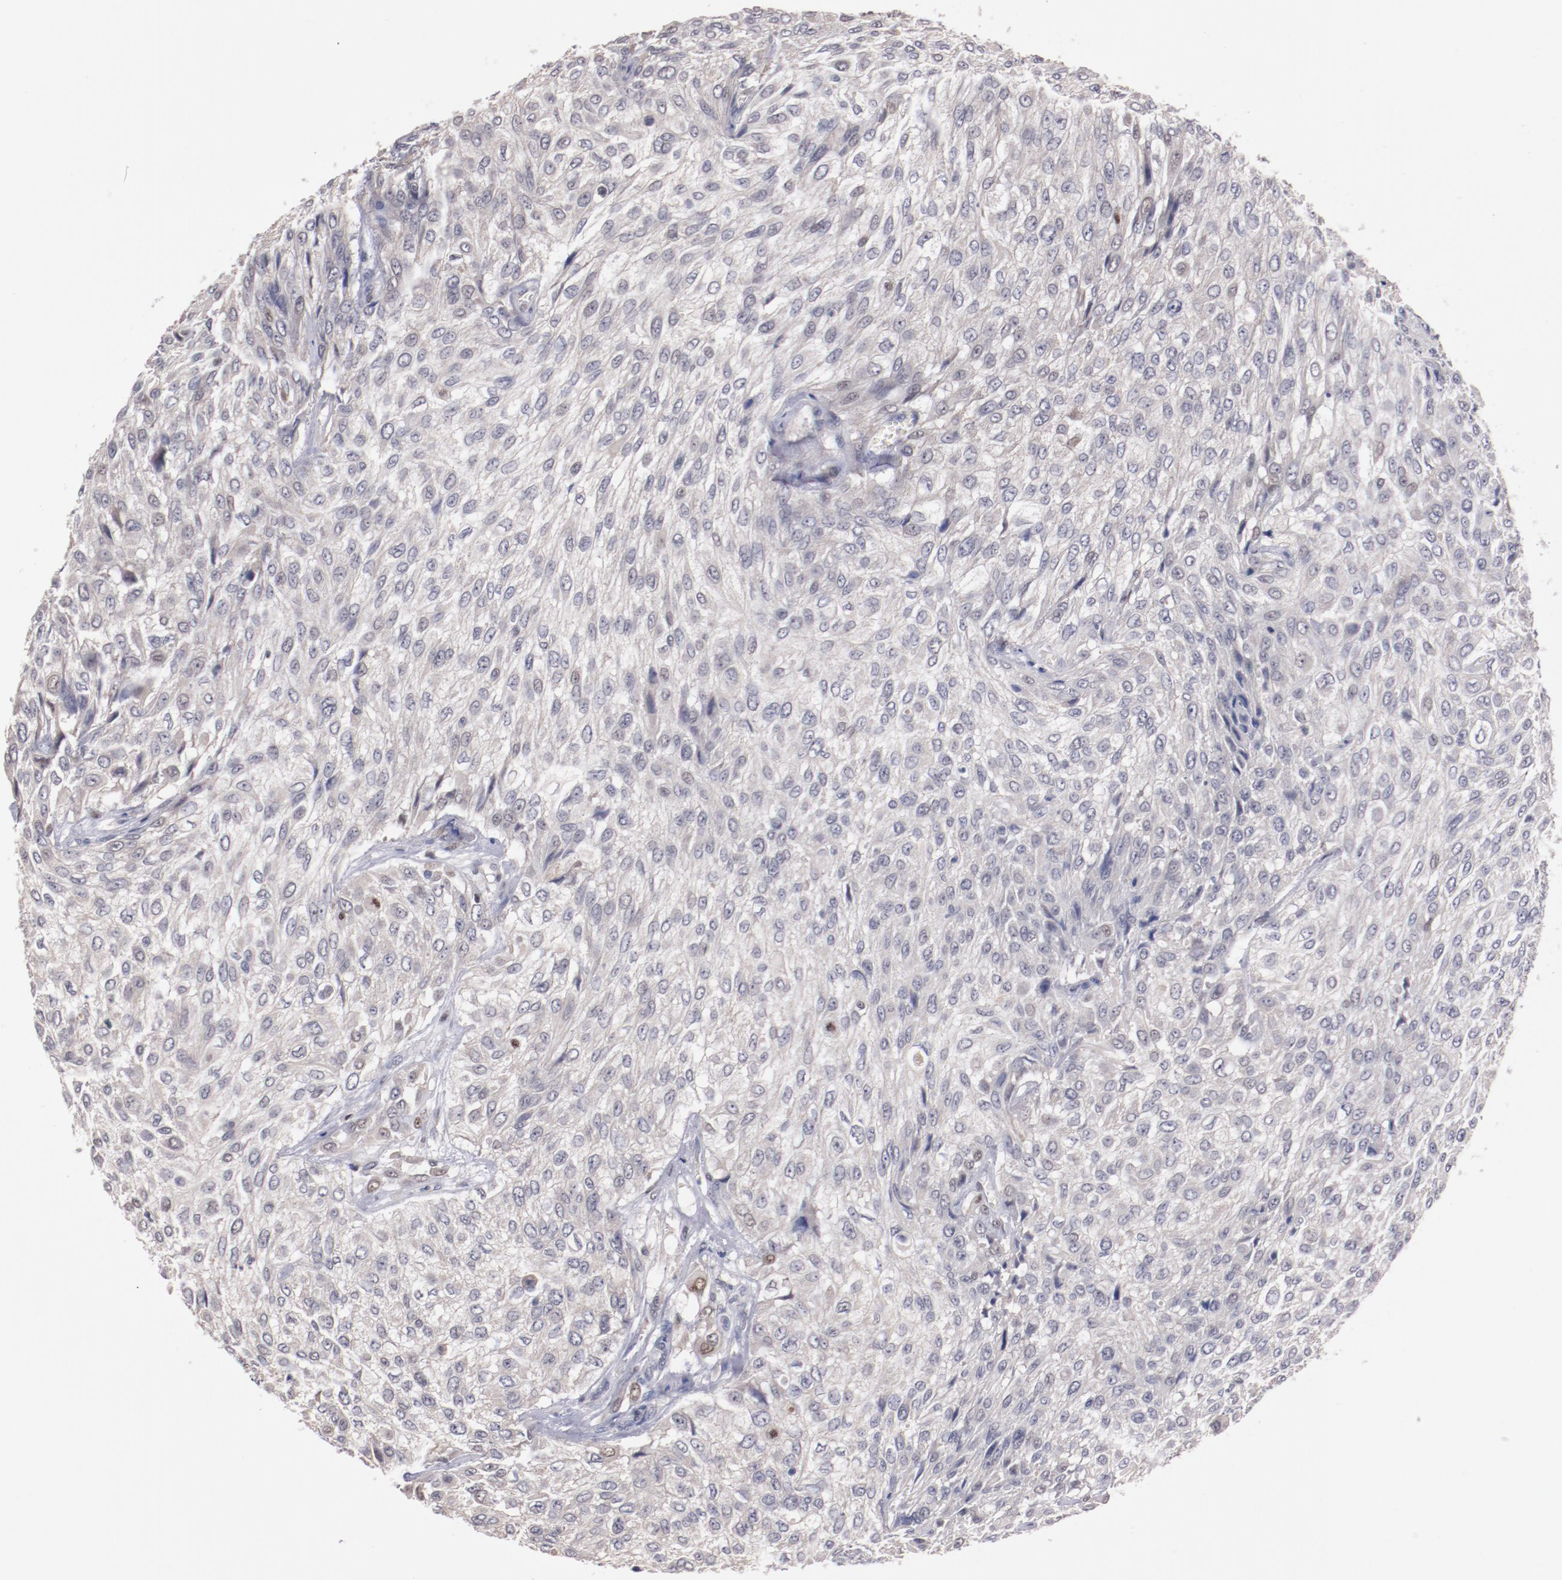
{"staining": {"intensity": "weak", "quantity": "25%-75%", "location": "cytoplasmic/membranous,nuclear"}, "tissue": "urothelial cancer", "cell_type": "Tumor cells", "image_type": "cancer", "snomed": [{"axis": "morphology", "description": "Urothelial carcinoma, High grade"}, {"axis": "topography", "description": "Urinary bladder"}], "caption": "Tumor cells reveal low levels of weak cytoplasmic/membranous and nuclear expression in about 25%-75% of cells in human urothelial cancer.", "gene": "FAM81A", "patient": {"sex": "male", "age": 57}}